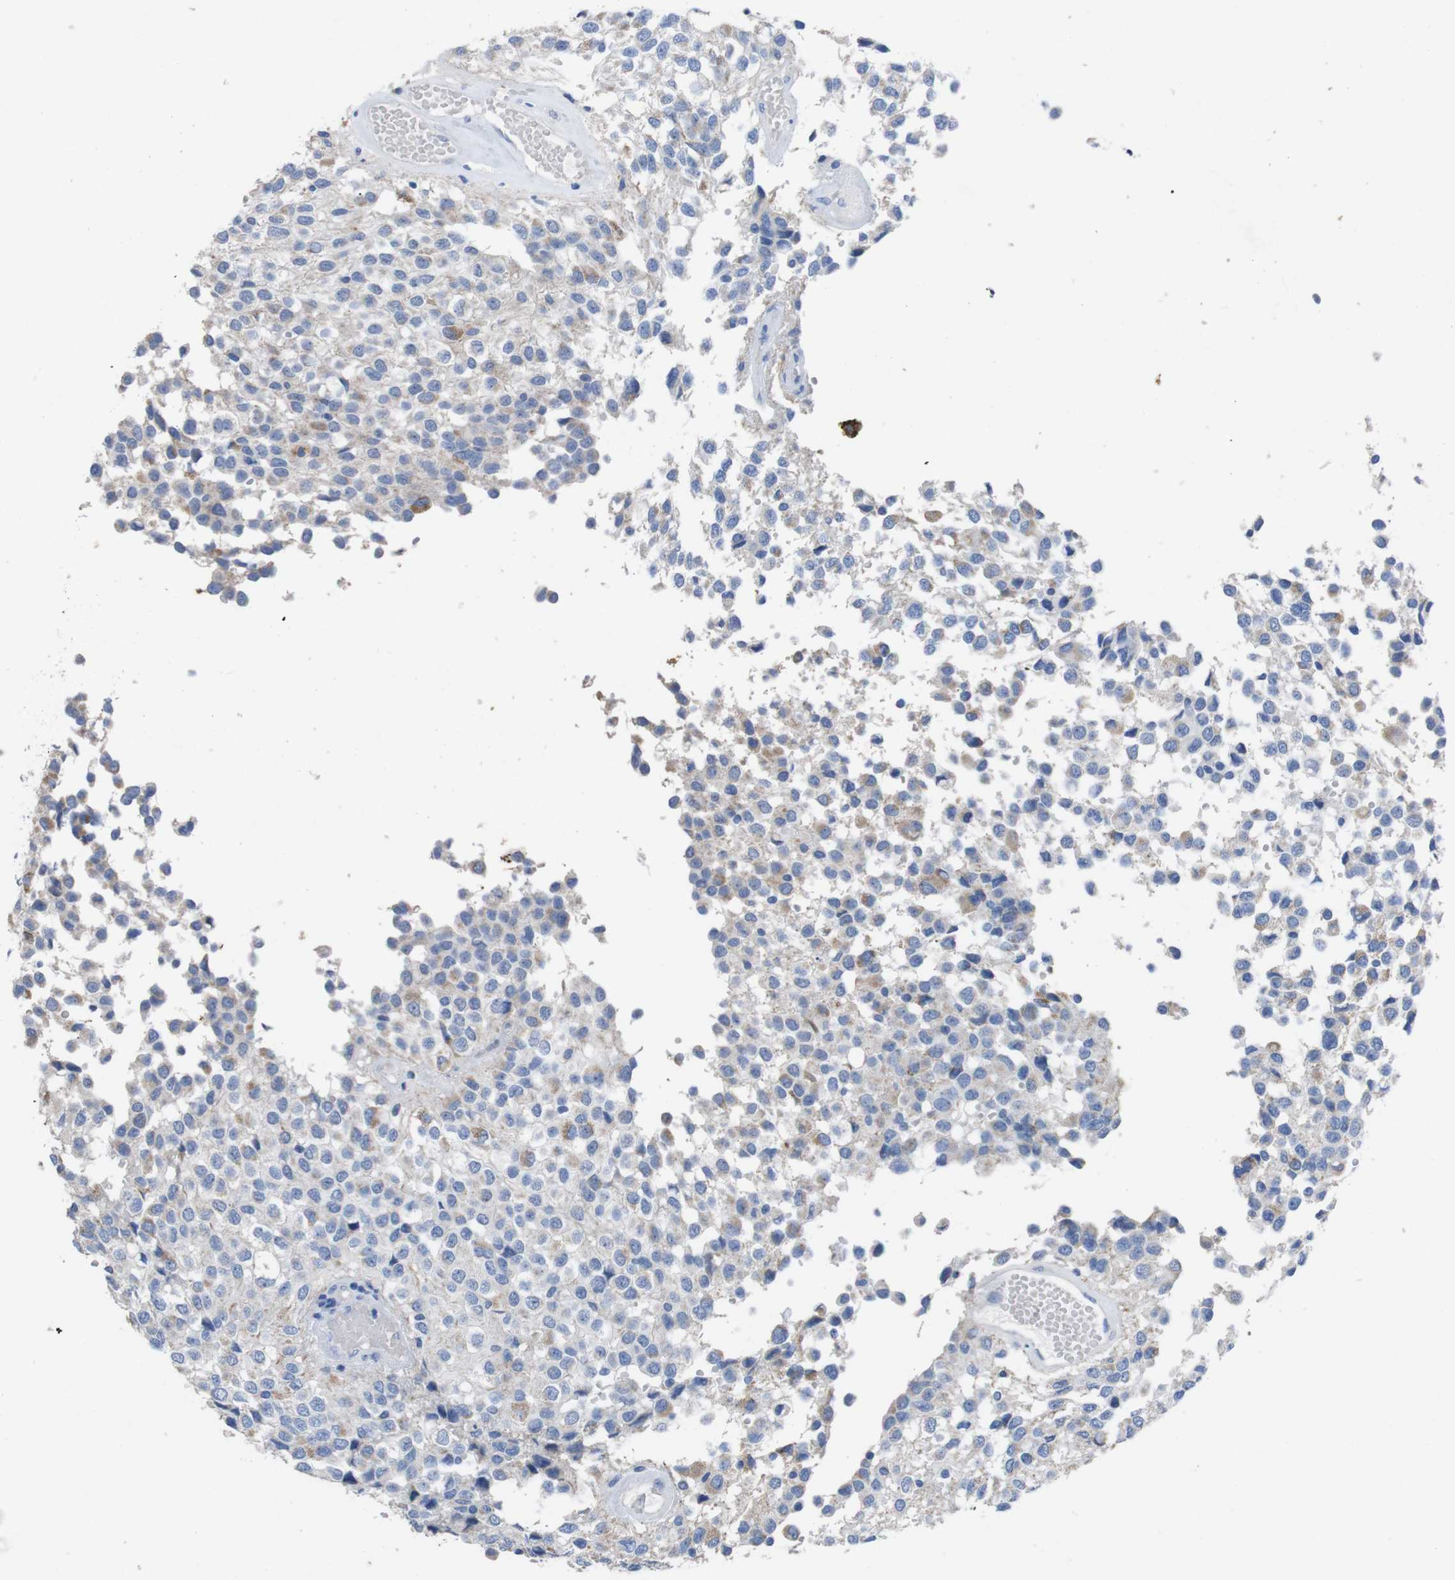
{"staining": {"intensity": "moderate", "quantity": "25%-75%", "location": "cytoplasmic/membranous"}, "tissue": "glioma", "cell_type": "Tumor cells", "image_type": "cancer", "snomed": [{"axis": "morphology", "description": "Glioma, malignant, High grade"}, {"axis": "topography", "description": "Brain"}], "caption": "Immunohistochemistry of human malignant glioma (high-grade) reveals medium levels of moderate cytoplasmic/membranous positivity in about 25%-75% of tumor cells.", "gene": "GJB2", "patient": {"sex": "male", "age": 32}}